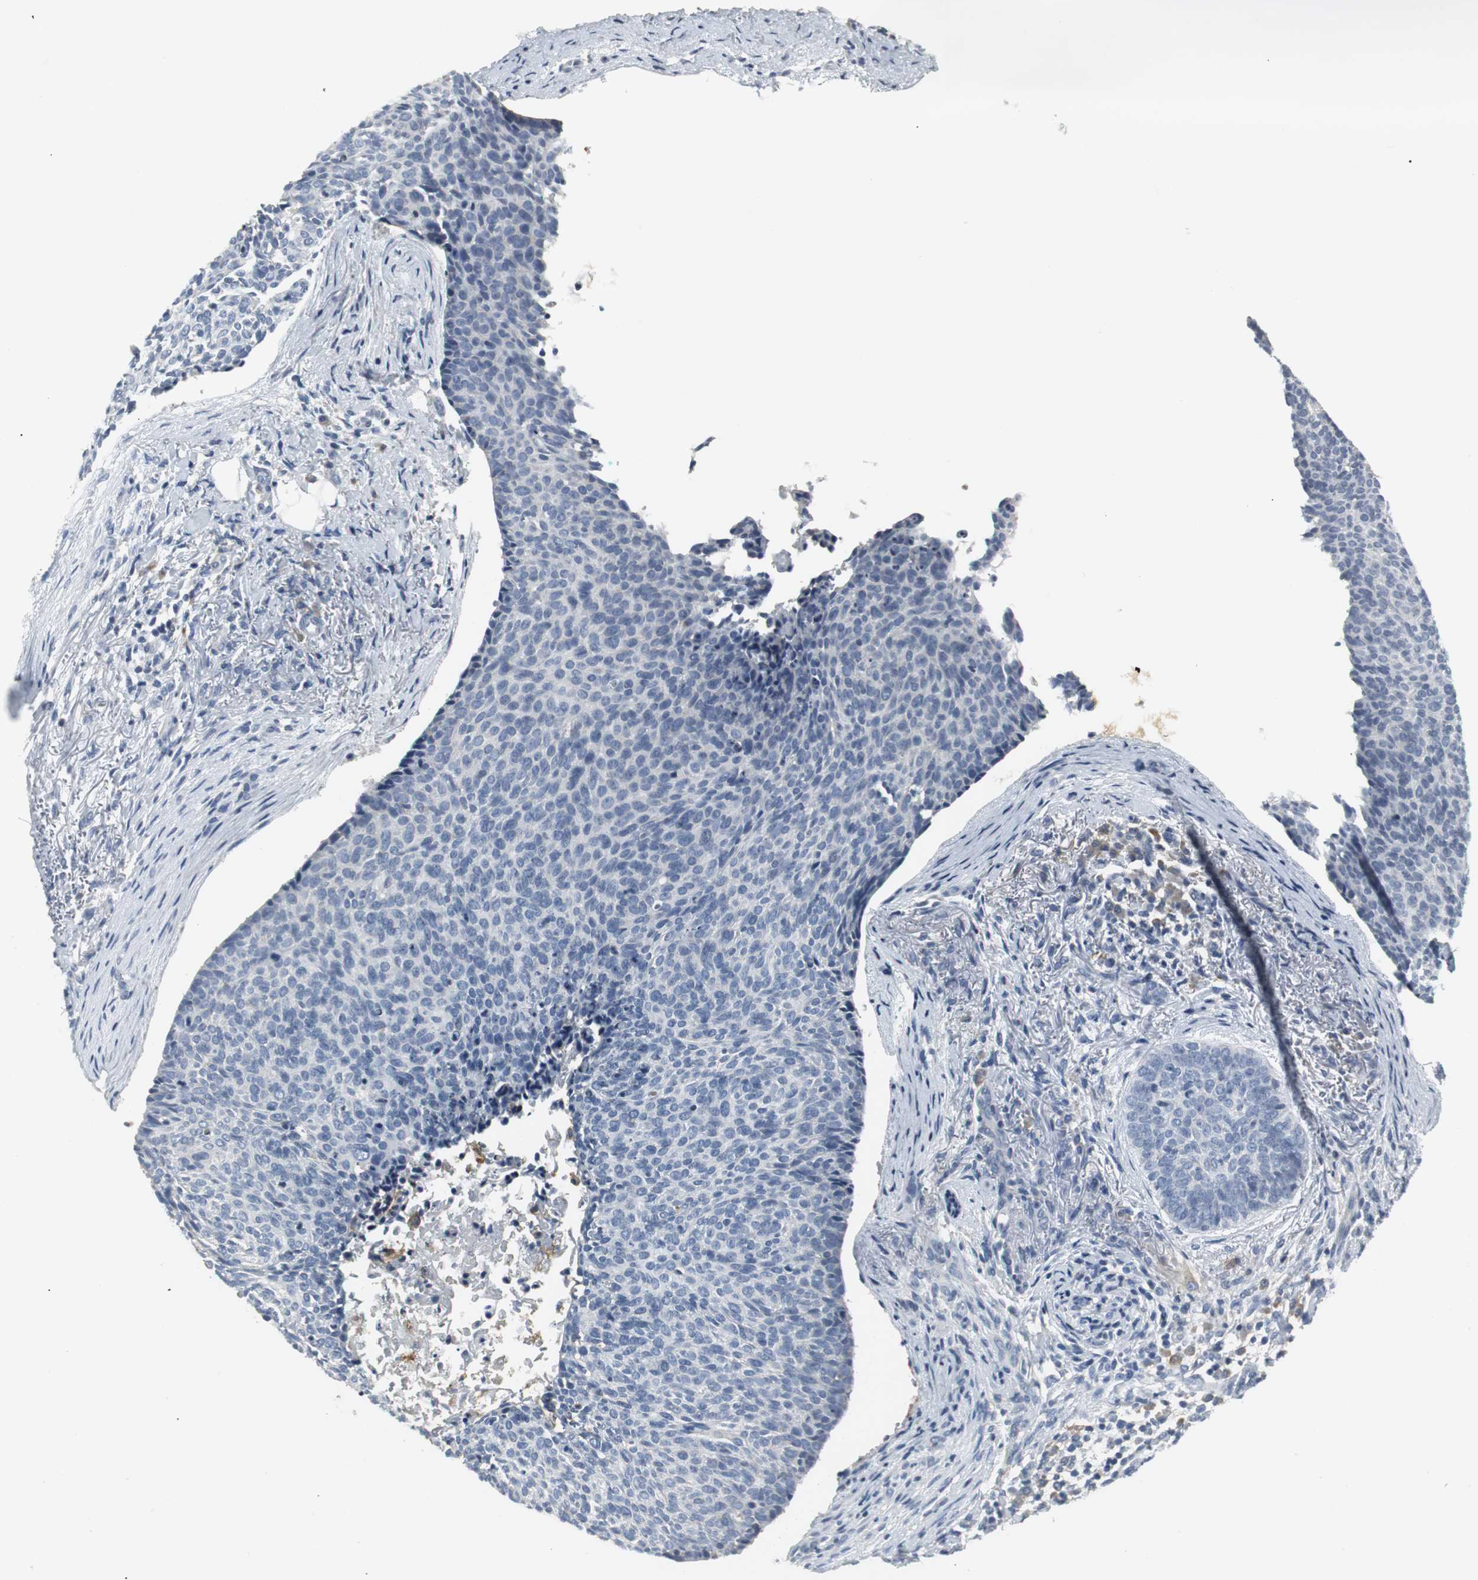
{"staining": {"intensity": "negative", "quantity": "none", "location": "none"}, "tissue": "skin cancer", "cell_type": "Tumor cells", "image_type": "cancer", "snomed": [{"axis": "morphology", "description": "Normal tissue, NOS"}, {"axis": "morphology", "description": "Basal cell carcinoma"}, {"axis": "topography", "description": "Skin"}], "caption": "This is a histopathology image of IHC staining of skin cancer (basal cell carcinoma), which shows no positivity in tumor cells.", "gene": "SLC2A5", "patient": {"sex": "female", "age": 57}}